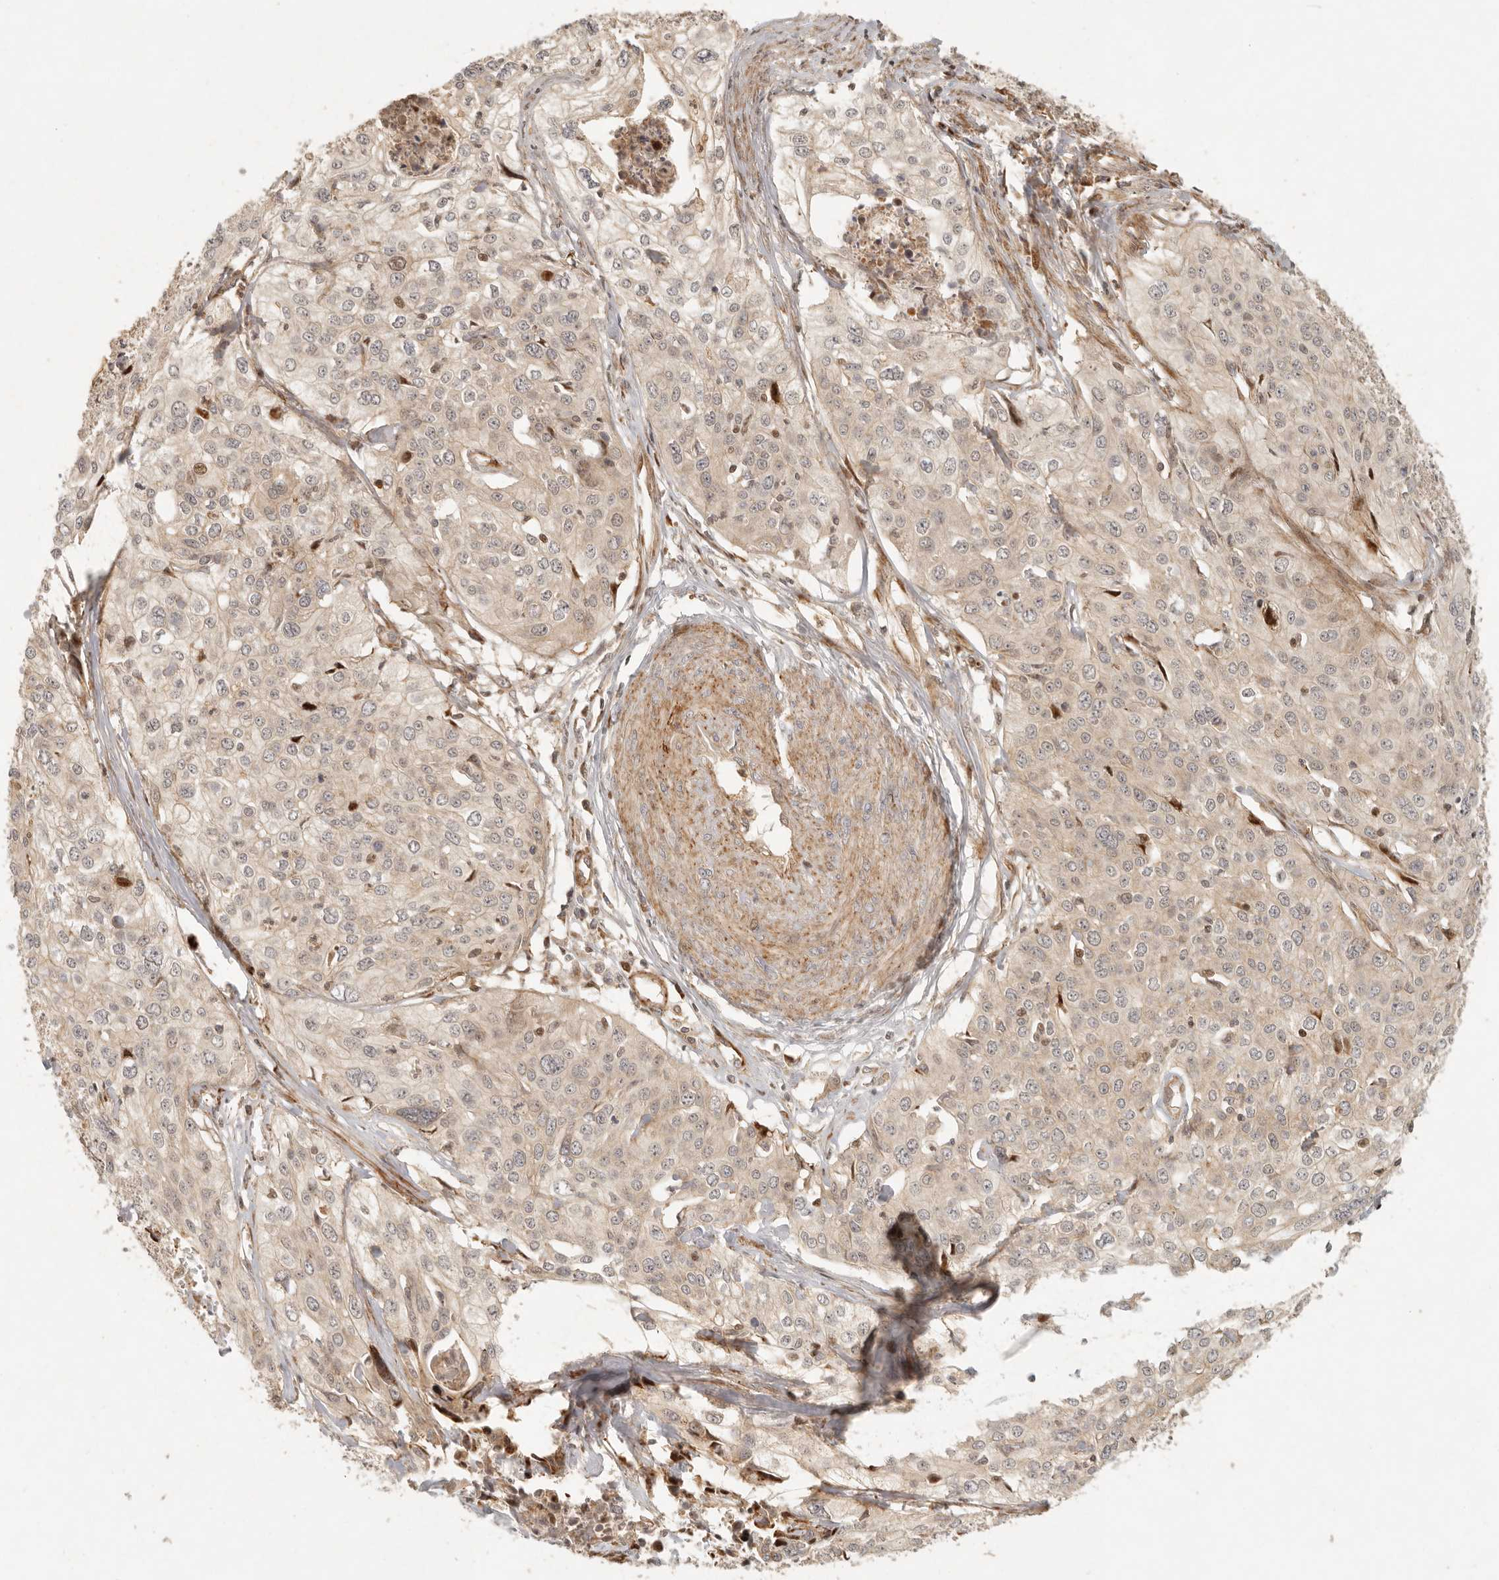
{"staining": {"intensity": "weak", "quantity": "25%-75%", "location": "cytoplasmic/membranous"}, "tissue": "cervical cancer", "cell_type": "Tumor cells", "image_type": "cancer", "snomed": [{"axis": "morphology", "description": "Squamous cell carcinoma, NOS"}, {"axis": "topography", "description": "Cervix"}], "caption": "This histopathology image shows IHC staining of cervical squamous cell carcinoma, with low weak cytoplasmic/membranous positivity in about 25%-75% of tumor cells.", "gene": "KLHL38", "patient": {"sex": "female", "age": 31}}